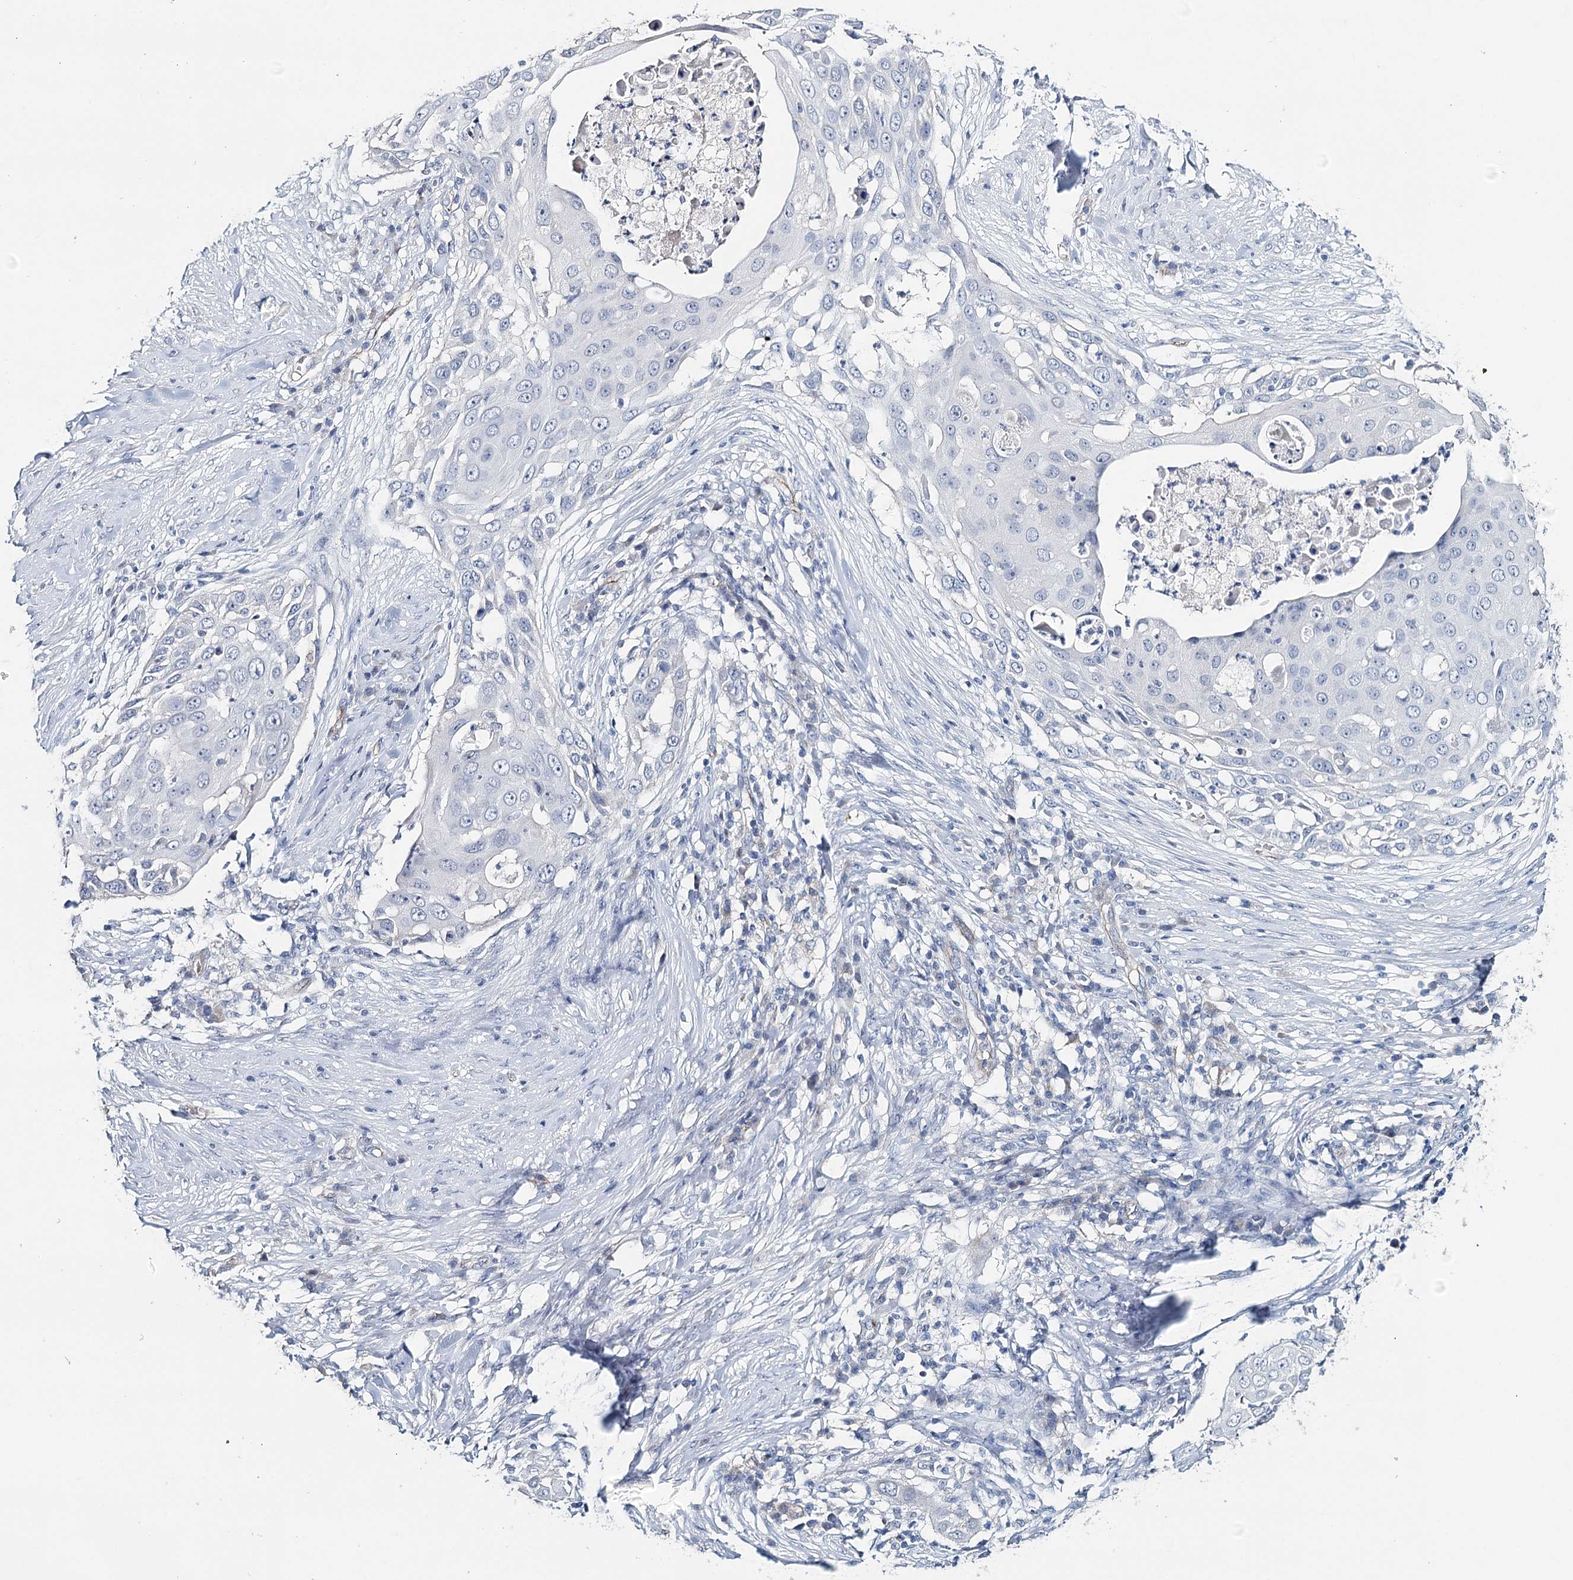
{"staining": {"intensity": "negative", "quantity": "none", "location": "none"}, "tissue": "skin cancer", "cell_type": "Tumor cells", "image_type": "cancer", "snomed": [{"axis": "morphology", "description": "Squamous cell carcinoma, NOS"}, {"axis": "topography", "description": "Skin"}], "caption": "Human skin squamous cell carcinoma stained for a protein using IHC demonstrates no expression in tumor cells.", "gene": "SYNPO", "patient": {"sex": "female", "age": 44}}